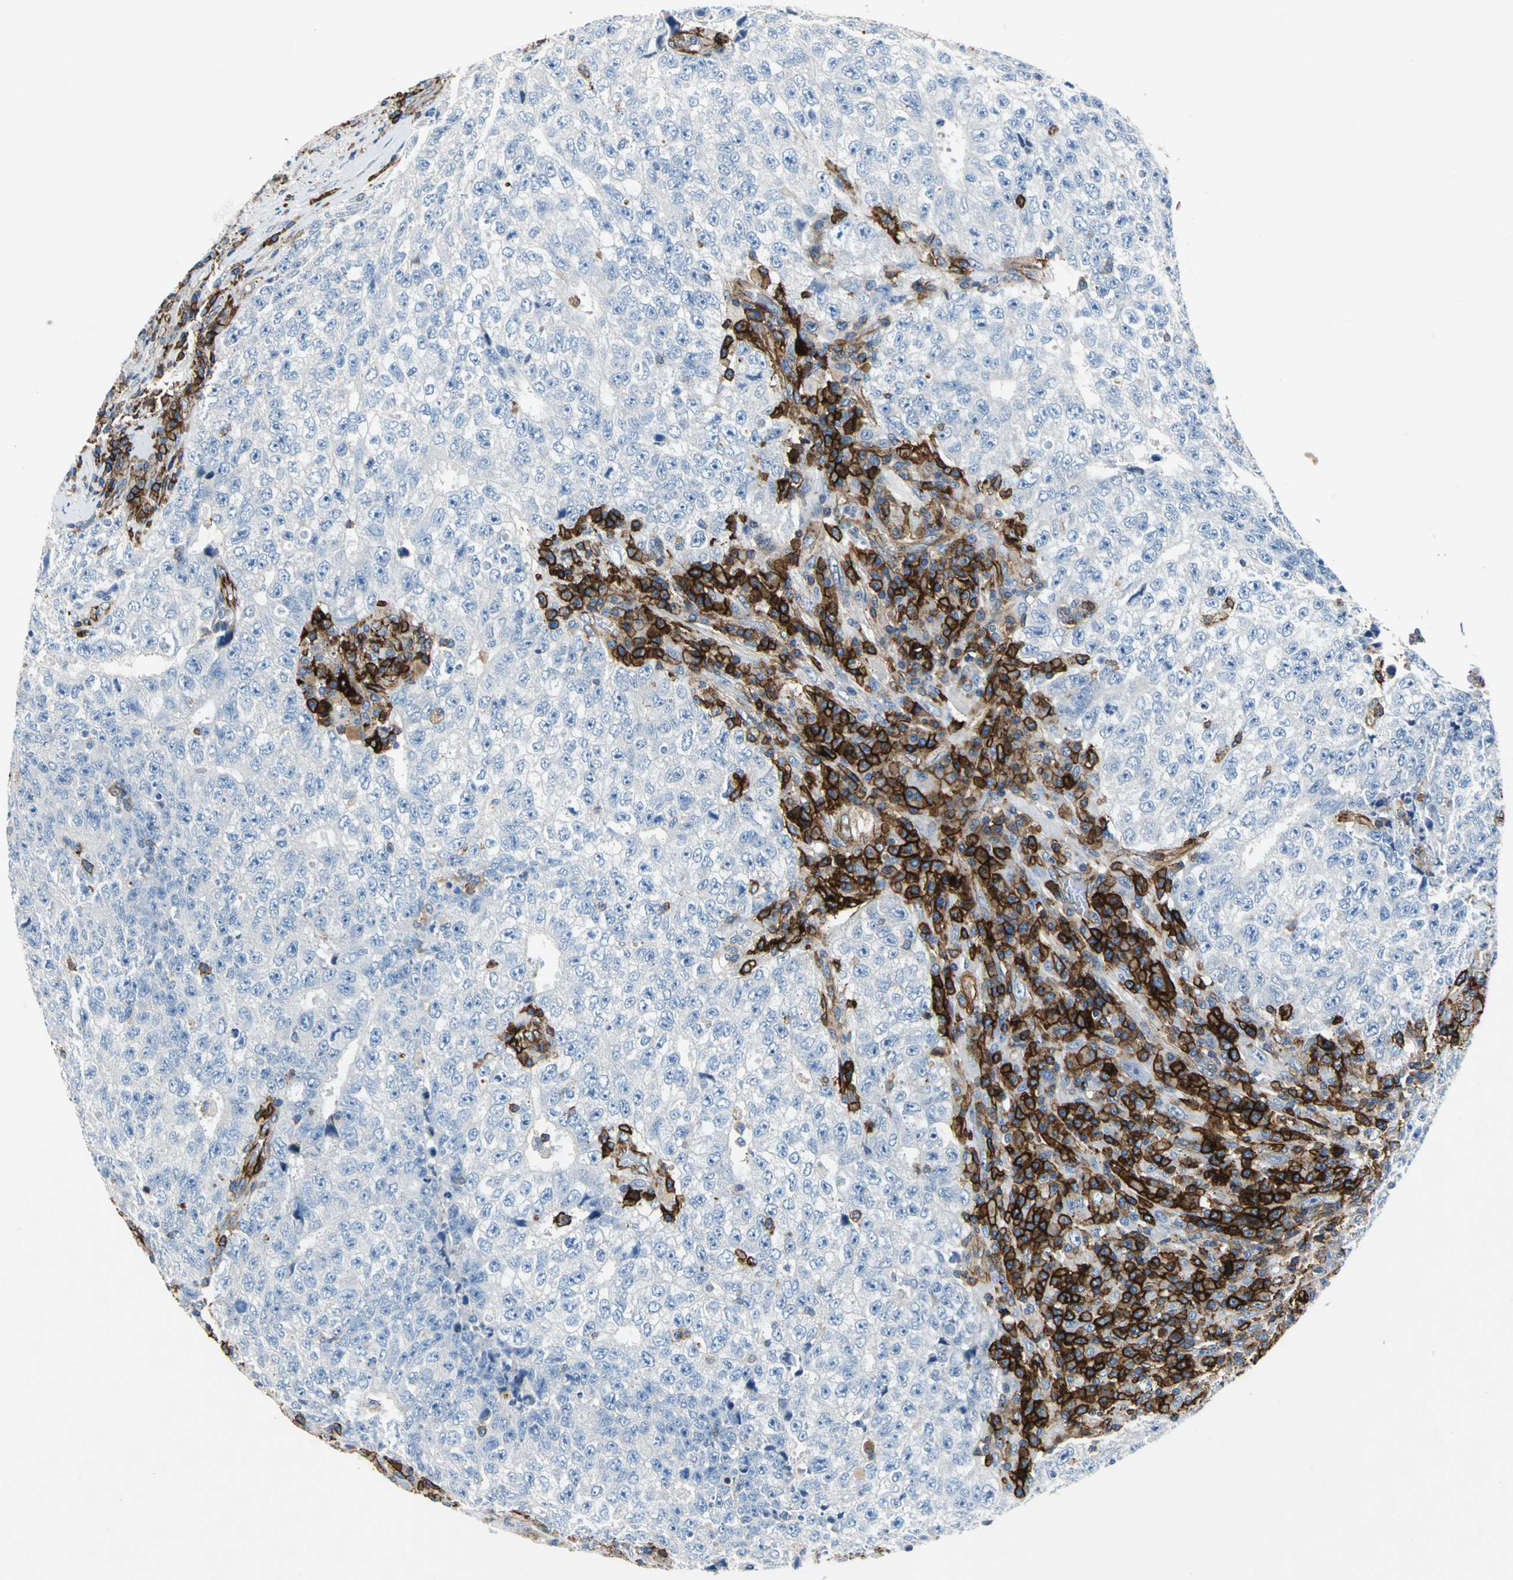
{"staining": {"intensity": "negative", "quantity": "none", "location": "none"}, "tissue": "testis cancer", "cell_type": "Tumor cells", "image_type": "cancer", "snomed": [{"axis": "morphology", "description": "Necrosis, NOS"}, {"axis": "morphology", "description": "Carcinoma, Embryonal, NOS"}, {"axis": "topography", "description": "Testis"}], "caption": "An image of human embryonal carcinoma (testis) is negative for staining in tumor cells.", "gene": "RPS13", "patient": {"sex": "male", "age": 19}}